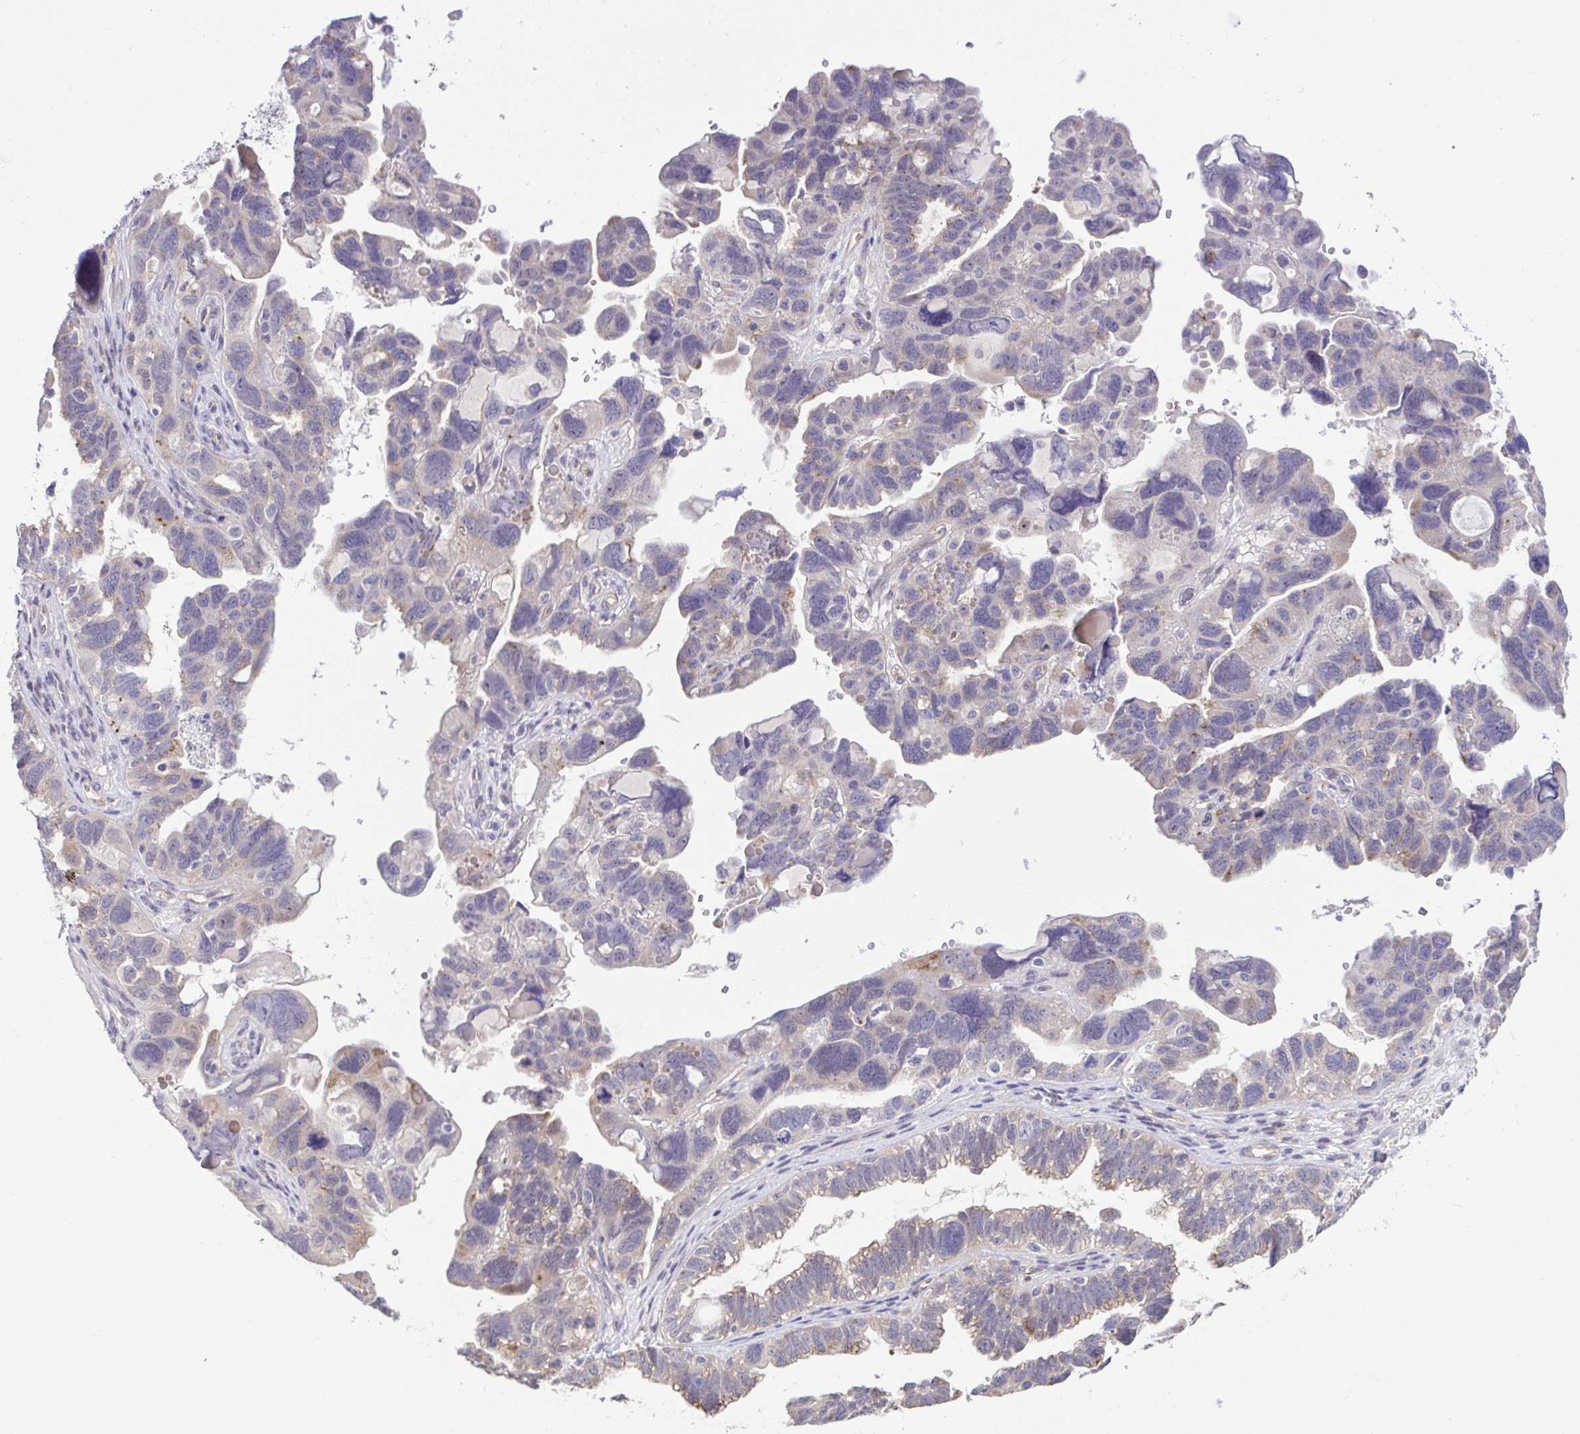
{"staining": {"intensity": "weak", "quantity": "<25%", "location": "cytoplasmic/membranous"}, "tissue": "ovarian cancer", "cell_type": "Tumor cells", "image_type": "cancer", "snomed": [{"axis": "morphology", "description": "Cystadenocarcinoma, serous, NOS"}, {"axis": "topography", "description": "Ovary"}], "caption": "High magnification brightfield microscopy of ovarian cancer (serous cystadenocarcinoma) stained with DAB (3,3'-diaminobenzidine) (brown) and counterstained with hematoxylin (blue): tumor cells show no significant staining.", "gene": "RHOXF1", "patient": {"sex": "female", "age": 60}}